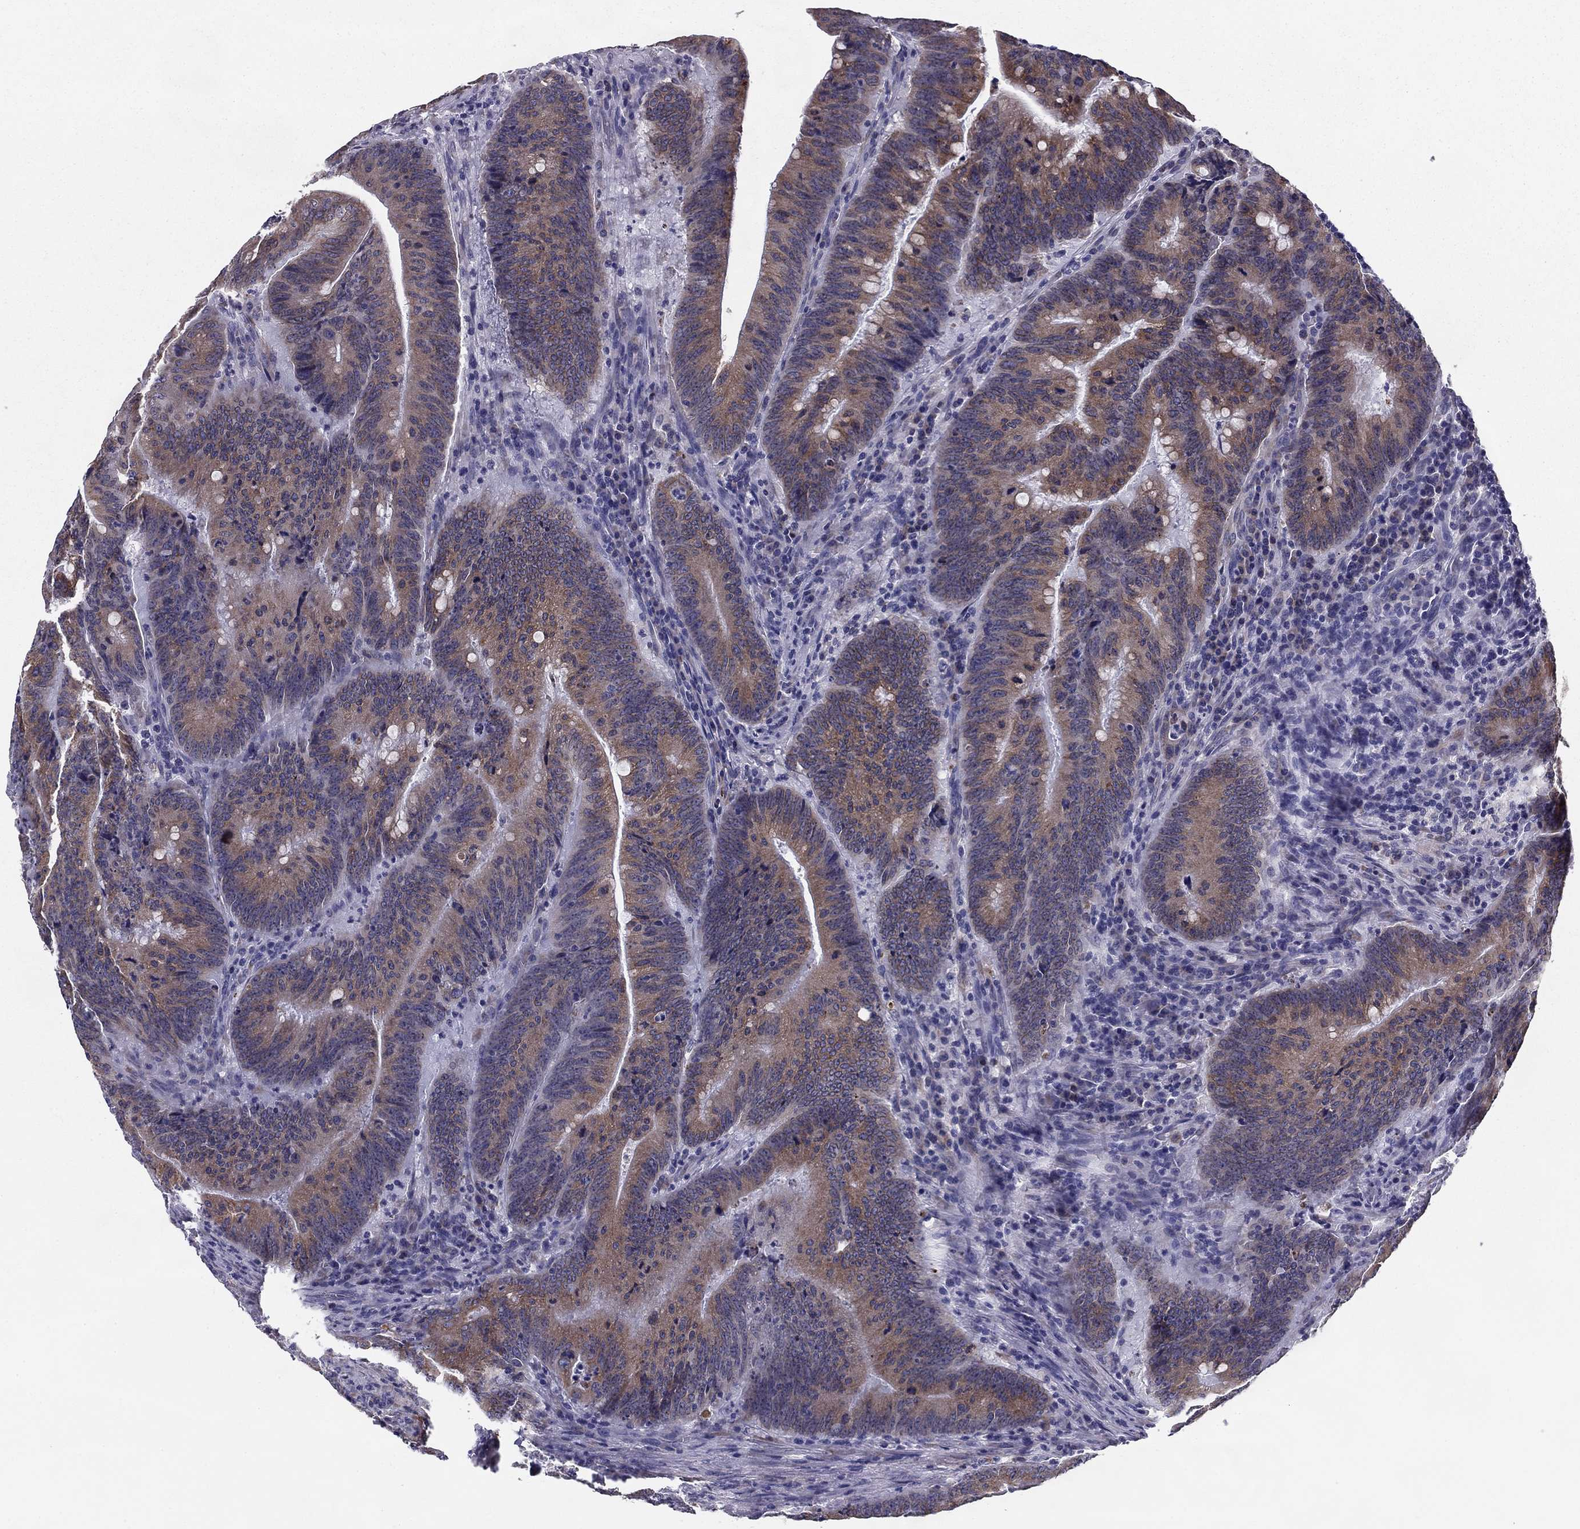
{"staining": {"intensity": "moderate", "quantity": ">75%", "location": "cytoplasmic/membranous"}, "tissue": "colorectal cancer", "cell_type": "Tumor cells", "image_type": "cancer", "snomed": [{"axis": "morphology", "description": "Adenocarcinoma, NOS"}, {"axis": "topography", "description": "Colon"}], "caption": "This is an image of IHC staining of colorectal cancer (adenocarcinoma), which shows moderate expression in the cytoplasmic/membranous of tumor cells.", "gene": "TMED3", "patient": {"sex": "female", "age": 87}}